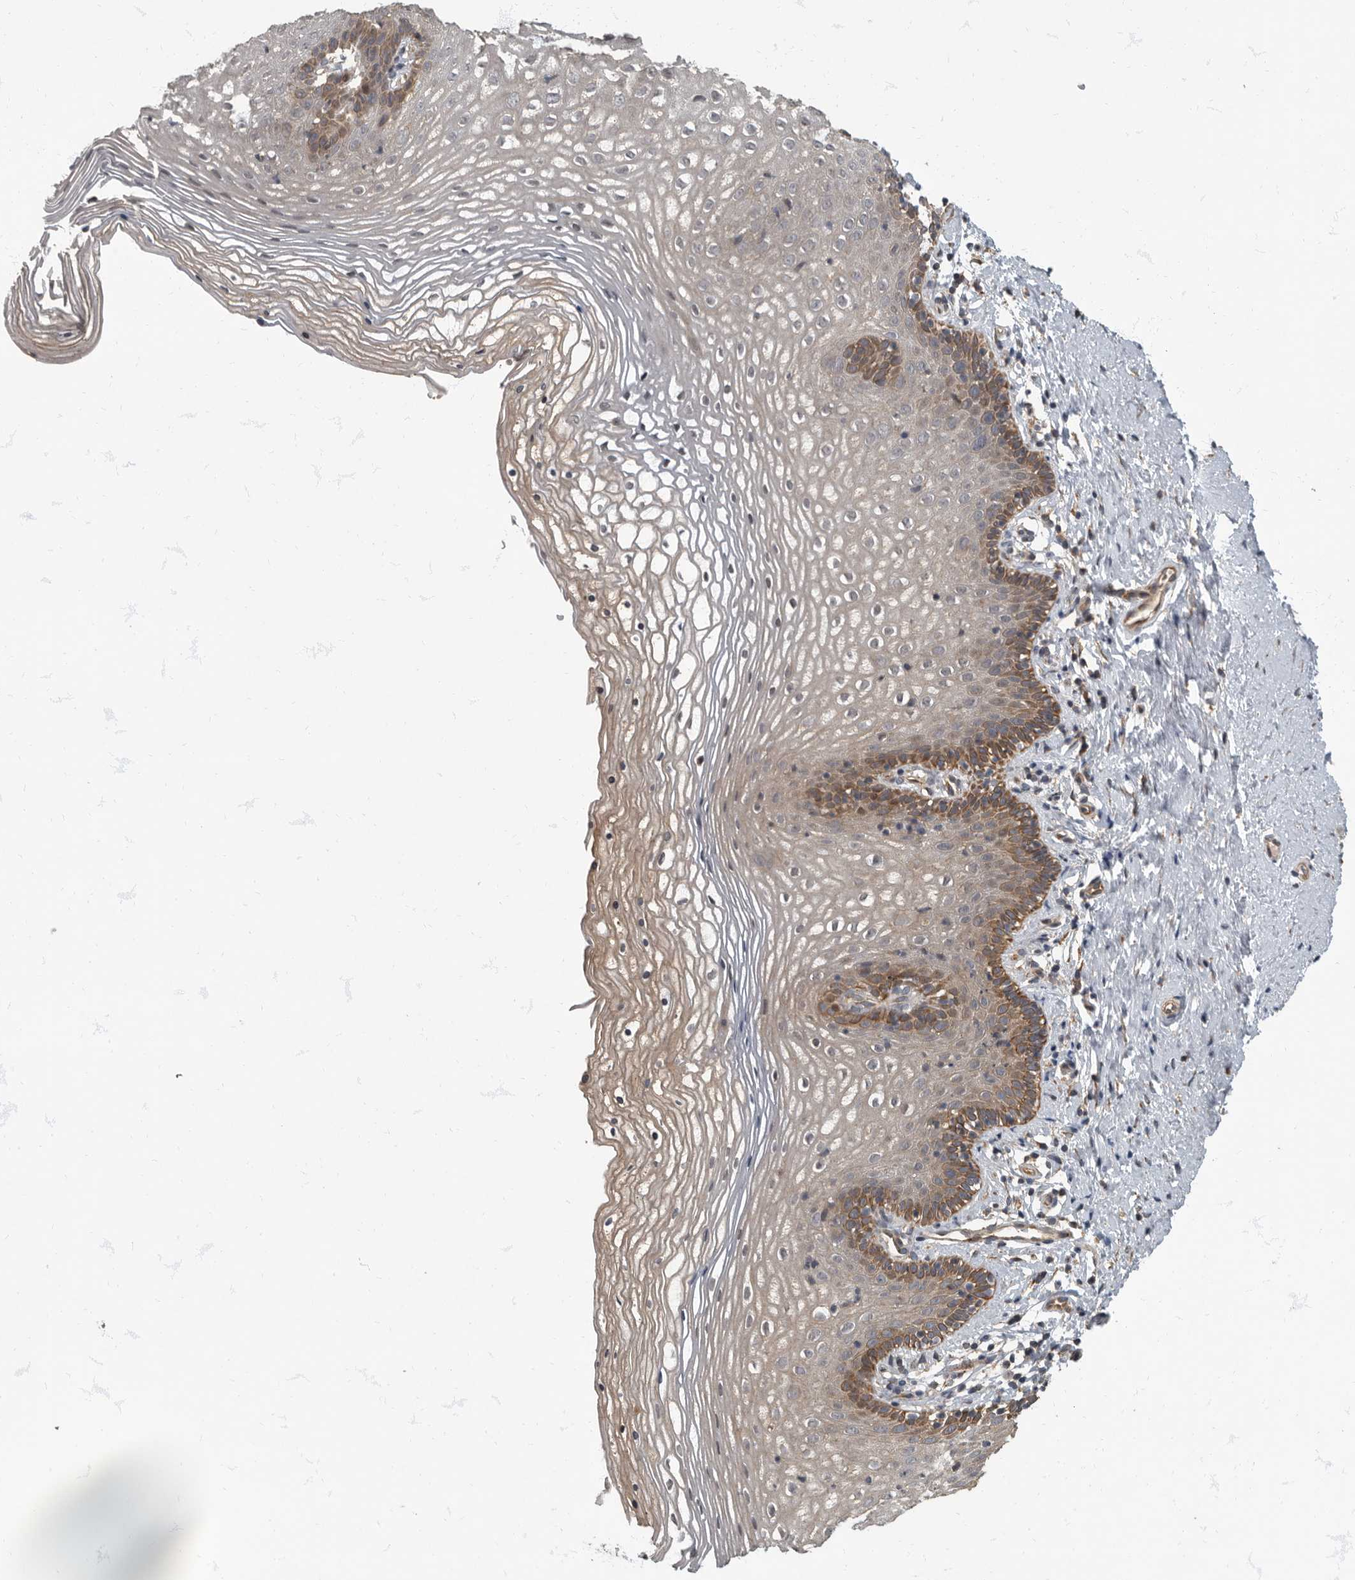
{"staining": {"intensity": "moderate", "quantity": "<25%", "location": "cytoplasmic/membranous"}, "tissue": "vagina", "cell_type": "Squamous epithelial cells", "image_type": "normal", "snomed": [{"axis": "morphology", "description": "Normal tissue, NOS"}, {"axis": "topography", "description": "Vagina"}], "caption": "Protein staining of normal vagina displays moderate cytoplasmic/membranous expression in about <25% of squamous epithelial cells. Using DAB (3,3'-diaminobenzidine) (brown) and hematoxylin (blue) stains, captured at high magnification using brightfield microscopy.", "gene": "IQCK", "patient": {"sex": "female", "age": 32}}